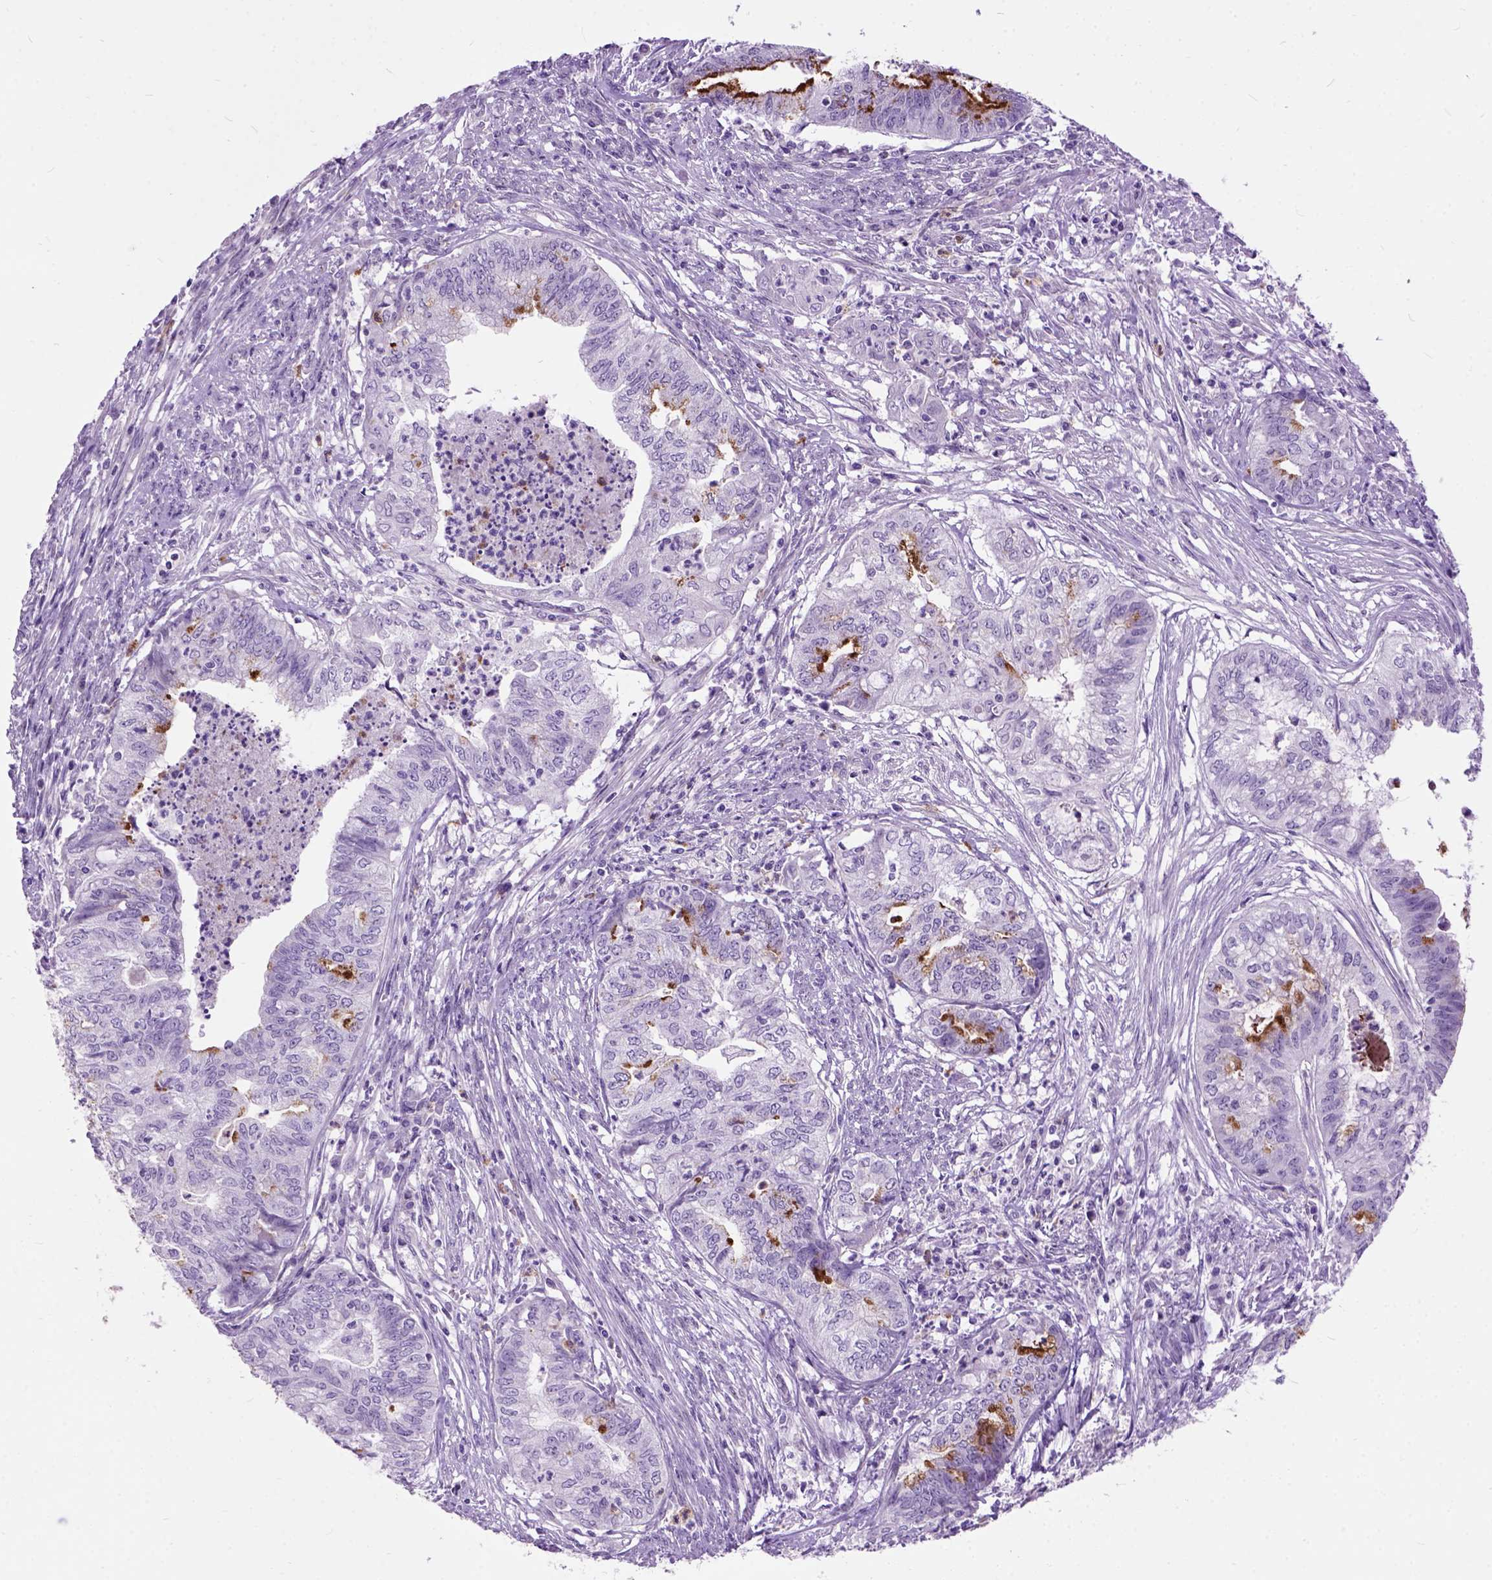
{"staining": {"intensity": "strong", "quantity": "<25%", "location": "cytoplasmic/membranous"}, "tissue": "endometrial cancer", "cell_type": "Tumor cells", "image_type": "cancer", "snomed": [{"axis": "morphology", "description": "Adenocarcinoma, NOS"}, {"axis": "topography", "description": "Endometrium"}], "caption": "This histopathology image demonstrates immunohistochemistry (IHC) staining of adenocarcinoma (endometrial), with medium strong cytoplasmic/membranous positivity in about <25% of tumor cells.", "gene": "MAPT", "patient": {"sex": "female", "age": 79}}